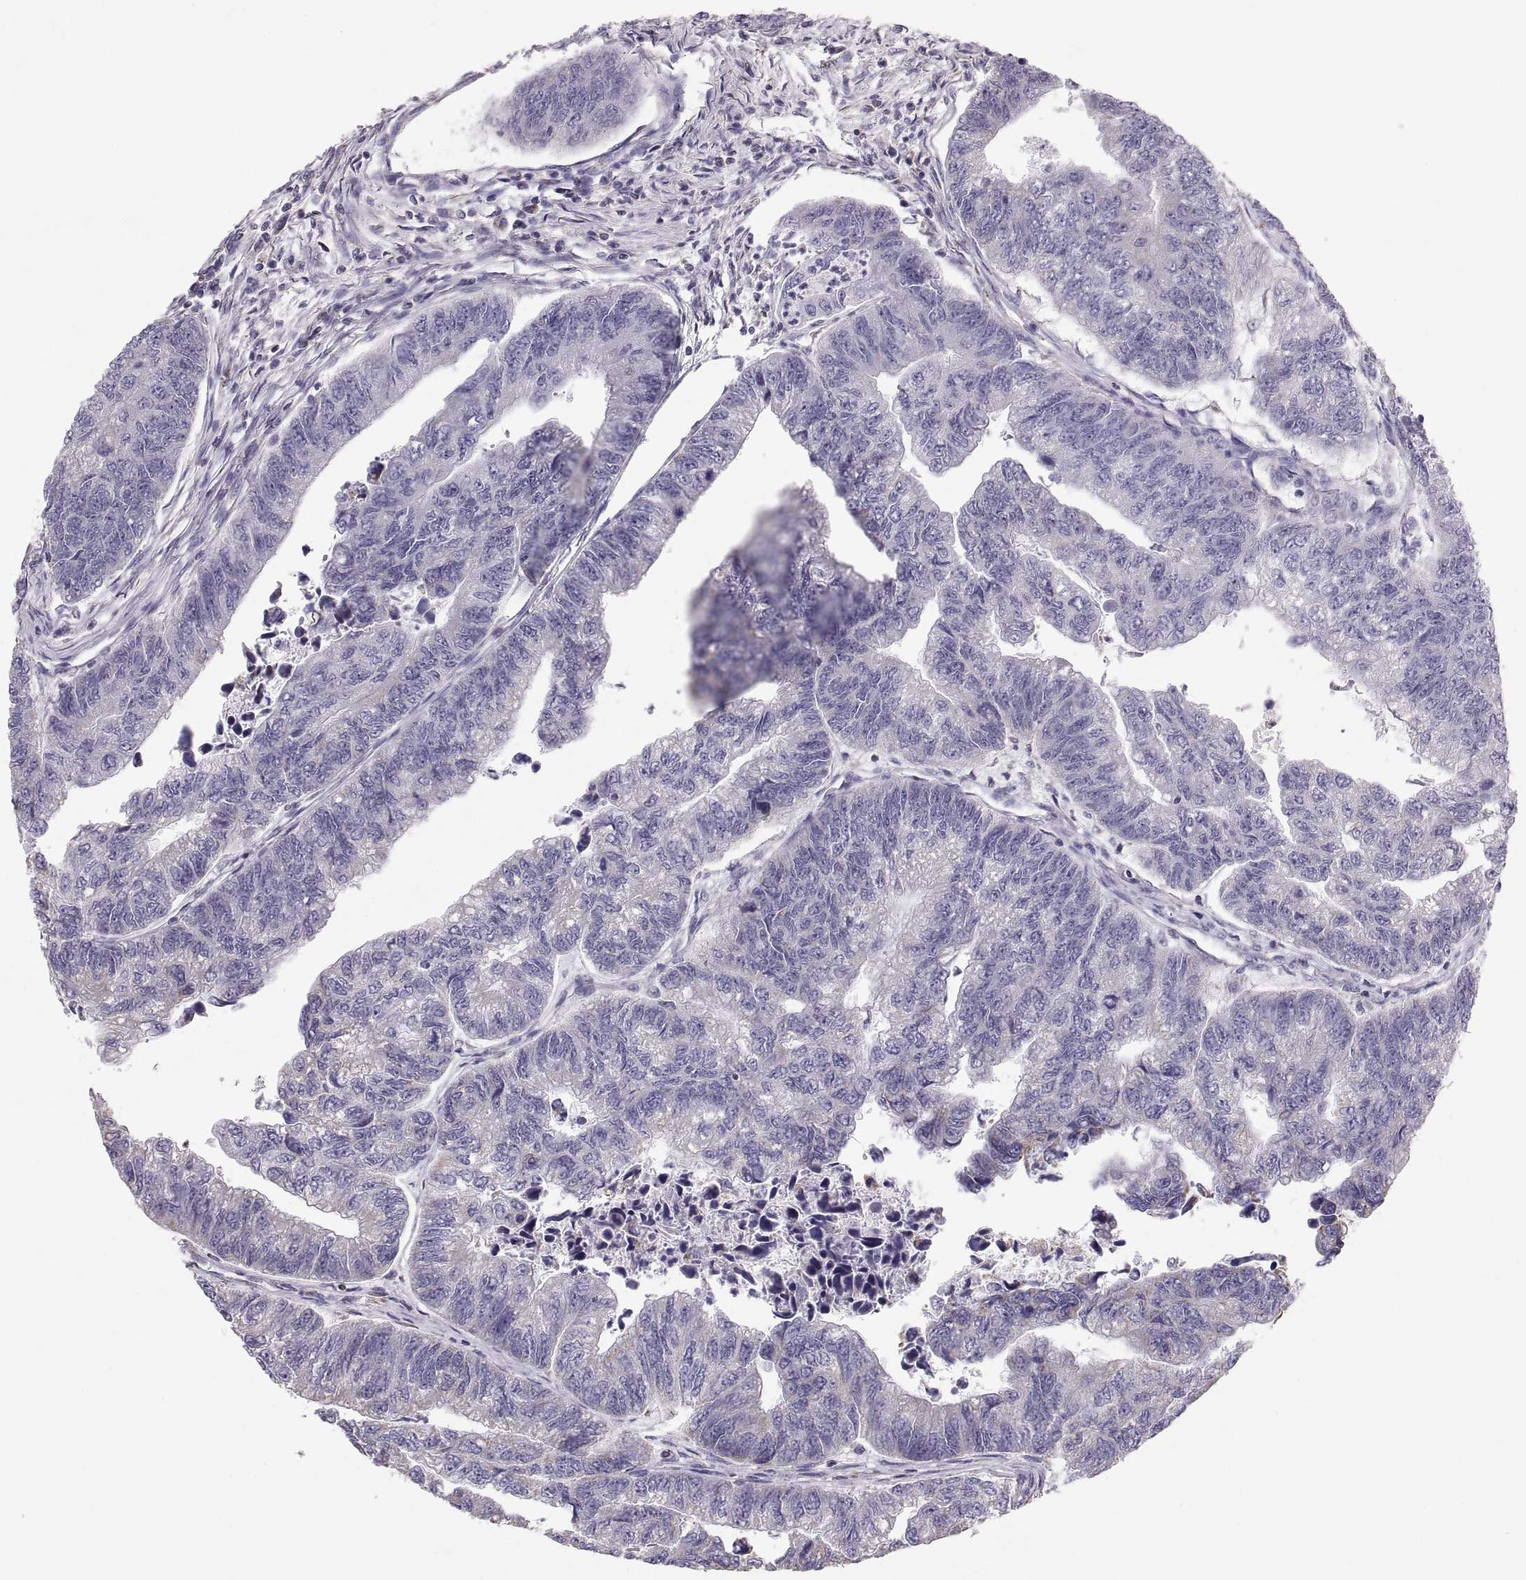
{"staining": {"intensity": "negative", "quantity": "none", "location": "none"}, "tissue": "colorectal cancer", "cell_type": "Tumor cells", "image_type": "cancer", "snomed": [{"axis": "morphology", "description": "Adenocarcinoma, NOS"}, {"axis": "topography", "description": "Colon"}], "caption": "The micrograph reveals no staining of tumor cells in colorectal adenocarcinoma.", "gene": "STMND1", "patient": {"sex": "female", "age": 65}}